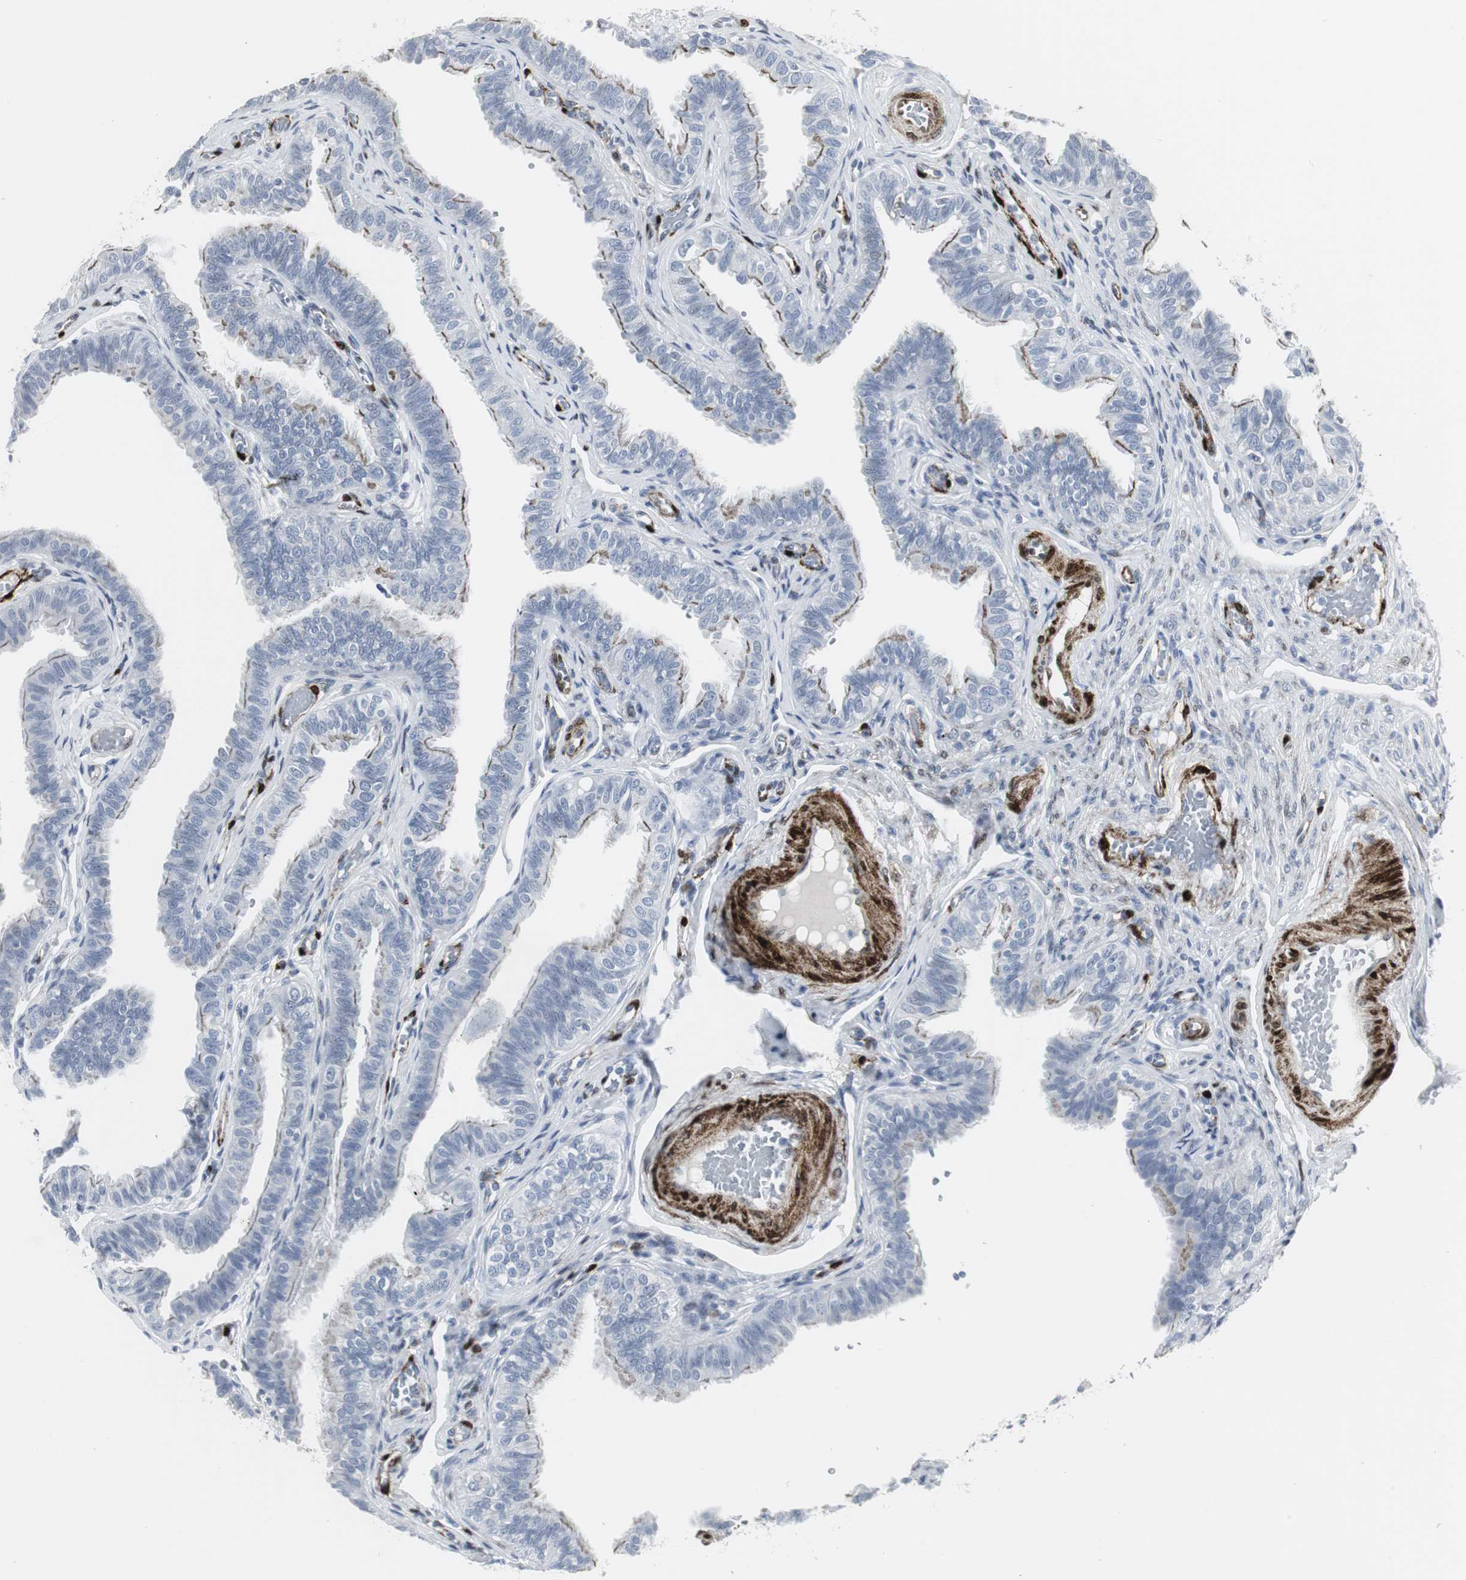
{"staining": {"intensity": "weak", "quantity": "<25%", "location": "cytoplasmic/membranous"}, "tissue": "fallopian tube", "cell_type": "Glandular cells", "image_type": "normal", "snomed": [{"axis": "morphology", "description": "Normal tissue, NOS"}, {"axis": "morphology", "description": "Dermoid, NOS"}, {"axis": "topography", "description": "Fallopian tube"}], "caption": "IHC of benign fallopian tube exhibits no staining in glandular cells.", "gene": "PPP1R14A", "patient": {"sex": "female", "age": 33}}